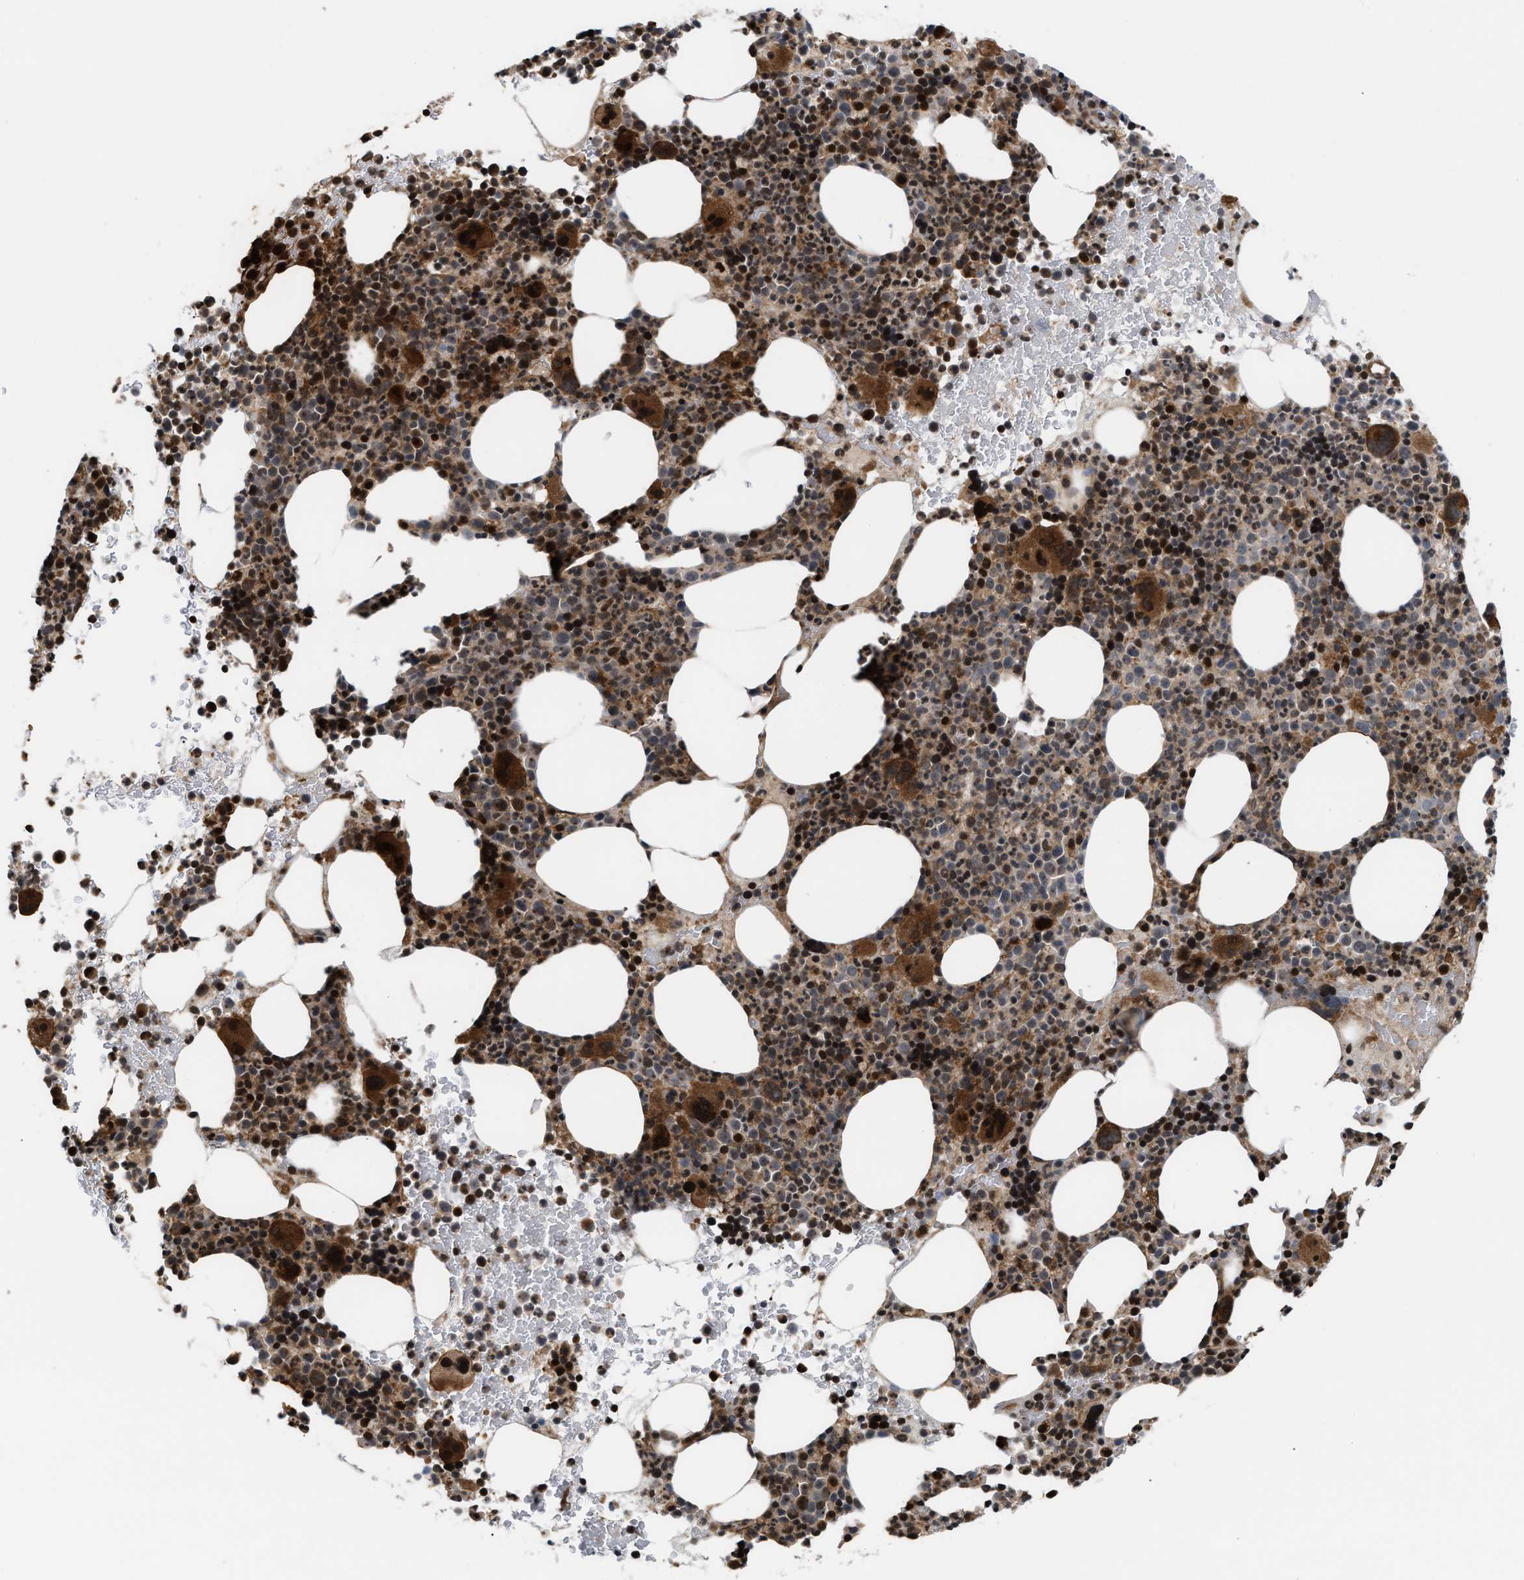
{"staining": {"intensity": "strong", "quantity": ">75%", "location": "cytoplasmic/membranous,nuclear"}, "tissue": "bone marrow", "cell_type": "Hematopoietic cells", "image_type": "normal", "snomed": [{"axis": "morphology", "description": "Normal tissue, NOS"}, {"axis": "morphology", "description": "Inflammation, NOS"}, {"axis": "topography", "description": "Bone marrow"}], "caption": "A brown stain highlights strong cytoplasmic/membranous,nuclear positivity of a protein in hematopoietic cells of benign bone marrow. (DAB (3,3'-diaminobenzidine) IHC with brightfield microscopy, high magnification).", "gene": "STAU2", "patient": {"sex": "male", "age": 73}}